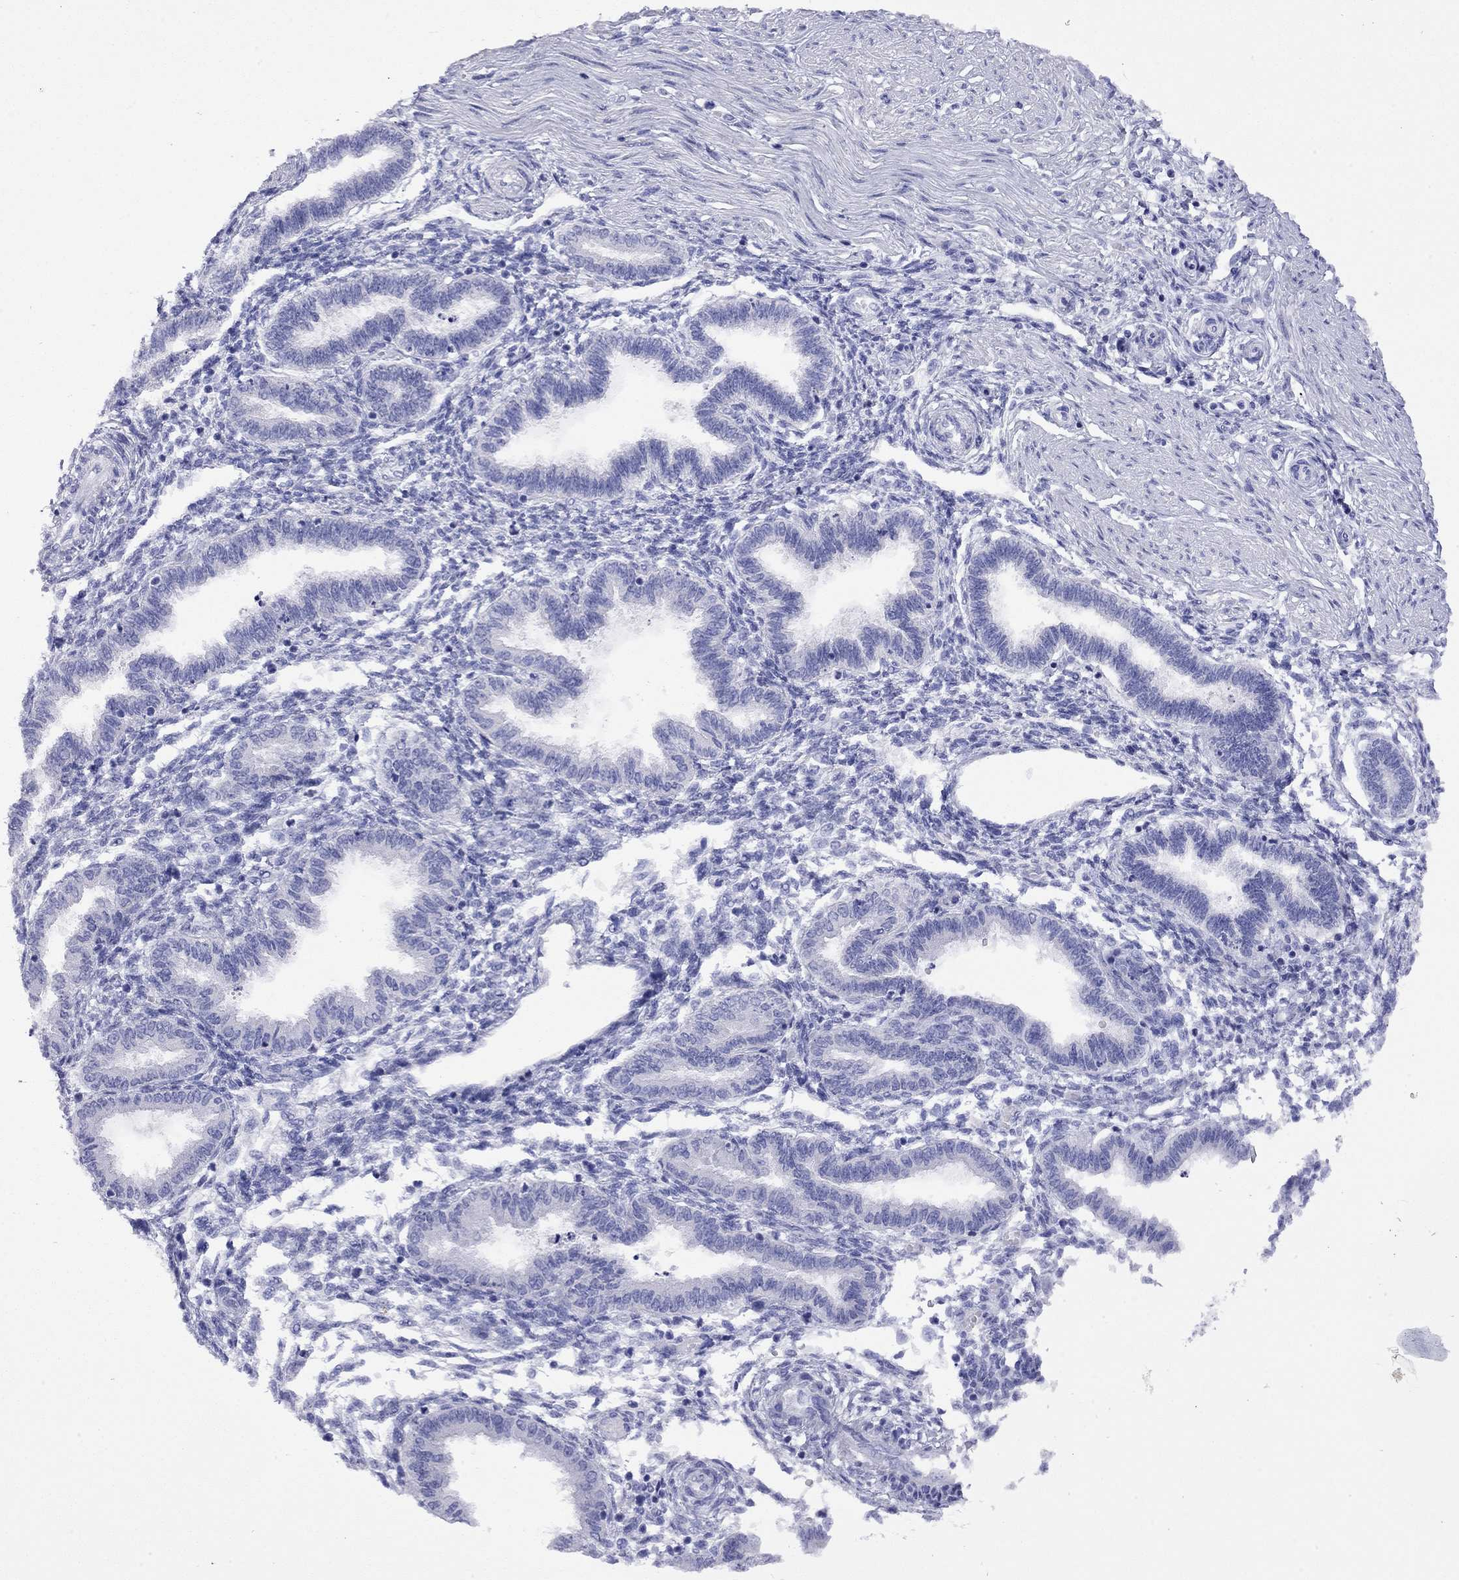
{"staining": {"intensity": "negative", "quantity": "none", "location": "none"}, "tissue": "endometrium", "cell_type": "Cells in endometrial stroma", "image_type": "normal", "snomed": [{"axis": "morphology", "description": "Normal tissue, NOS"}, {"axis": "topography", "description": "Endometrium"}], "caption": "Protein analysis of benign endometrium demonstrates no significant expression in cells in endometrial stroma.", "gene": "FIGLA", "patient": {"sex": "female", "age": 33}}